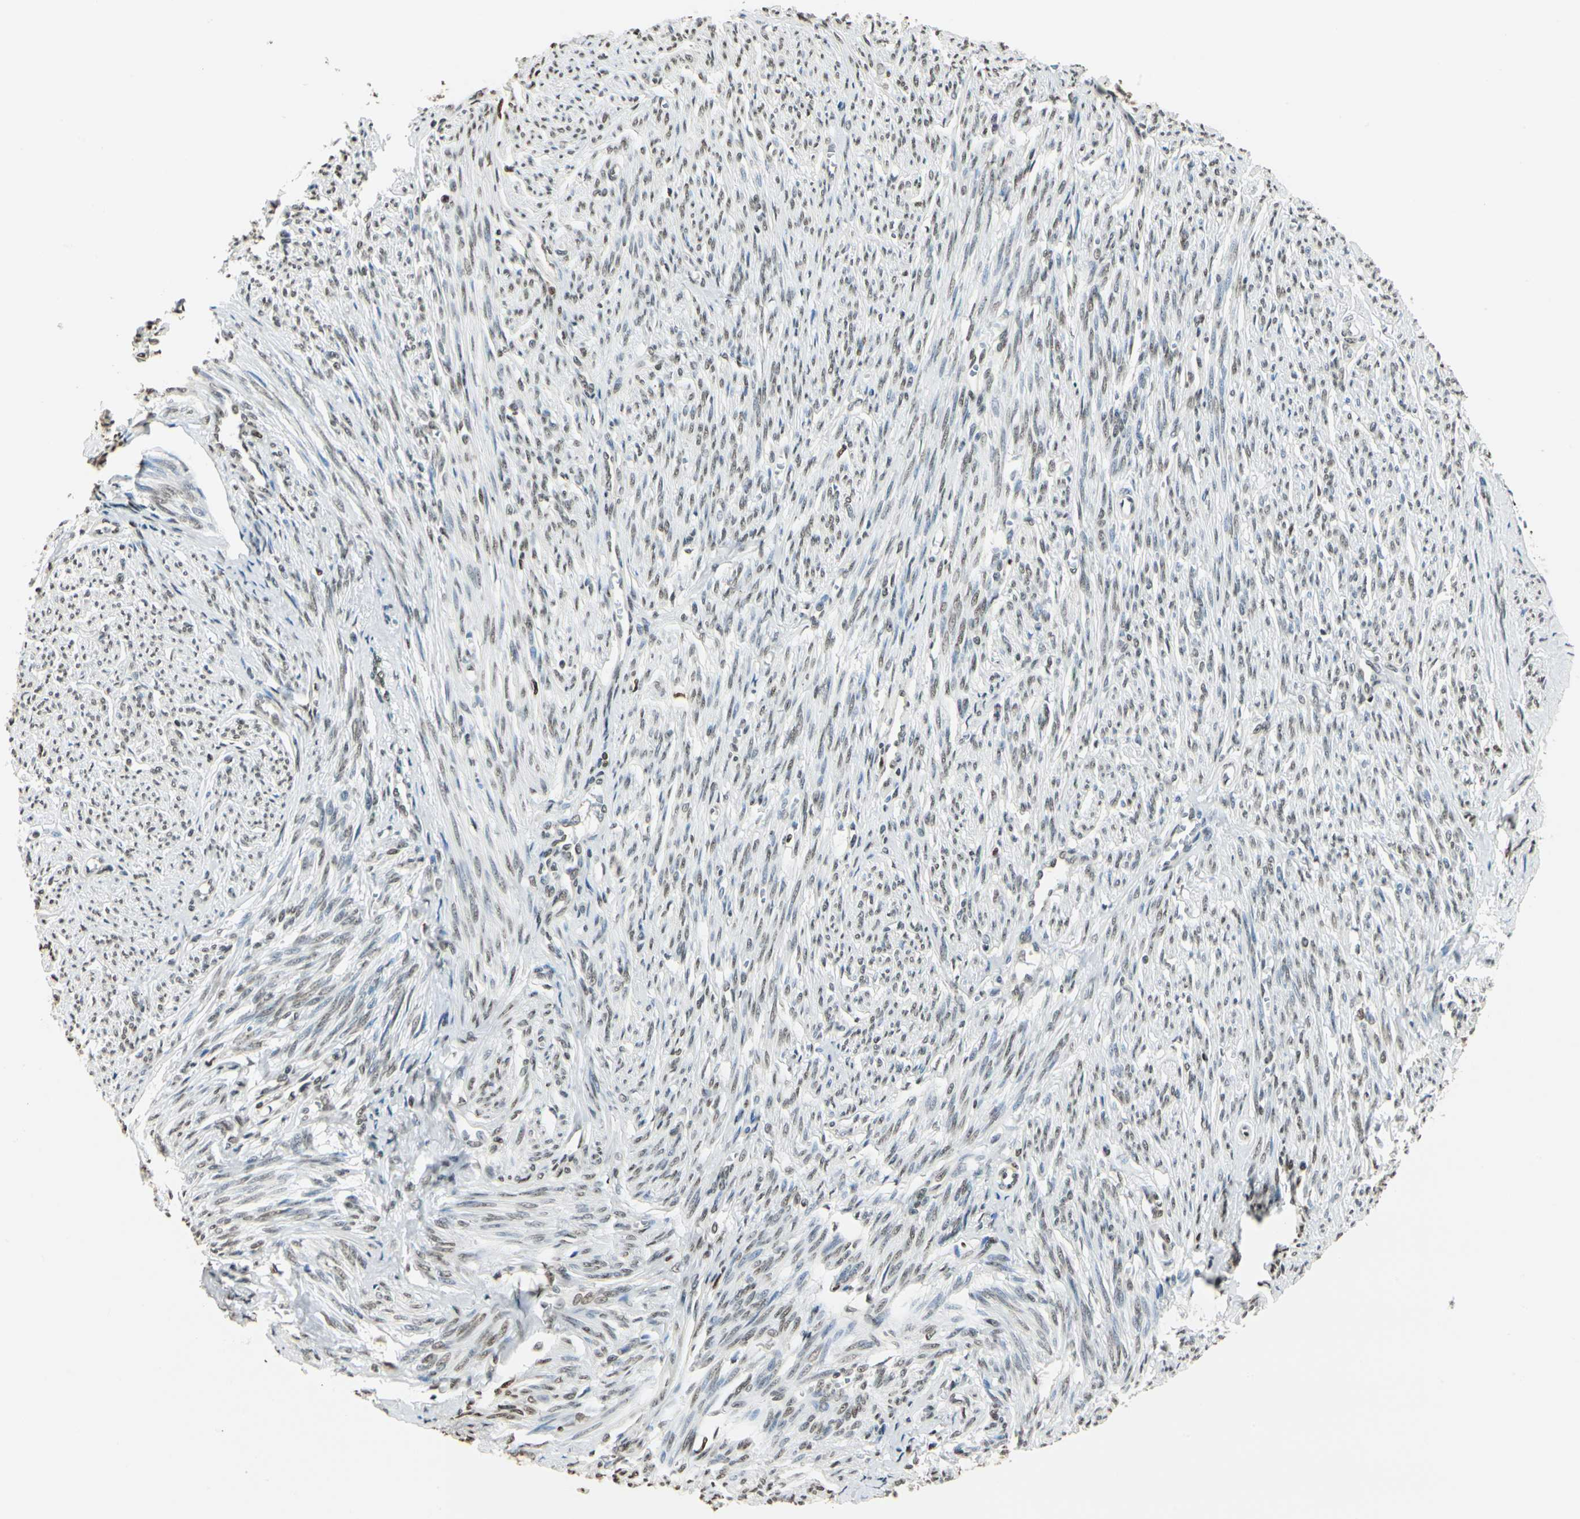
{"staining": {"intensity": "negative", "quantity": "none", "location": "none"}, "tissue": "smooth muscle", "cell_type": "Smooth muscle cells", "image_type": "normal", "snomed": [{"axis": "morphology", "description": "Normal tissue, NOS"}, {"axis": "topography", "description": "Smooth muscle"}, {"axis": "topography", "description": "Cervix"}], "caption": "This is an immunohistochemistry micrograph of benign human smooth muscle. There is no expression in smooth muscle cells.", "gene": "FANCG", "patient": {"sex": "female", "age": 70}}